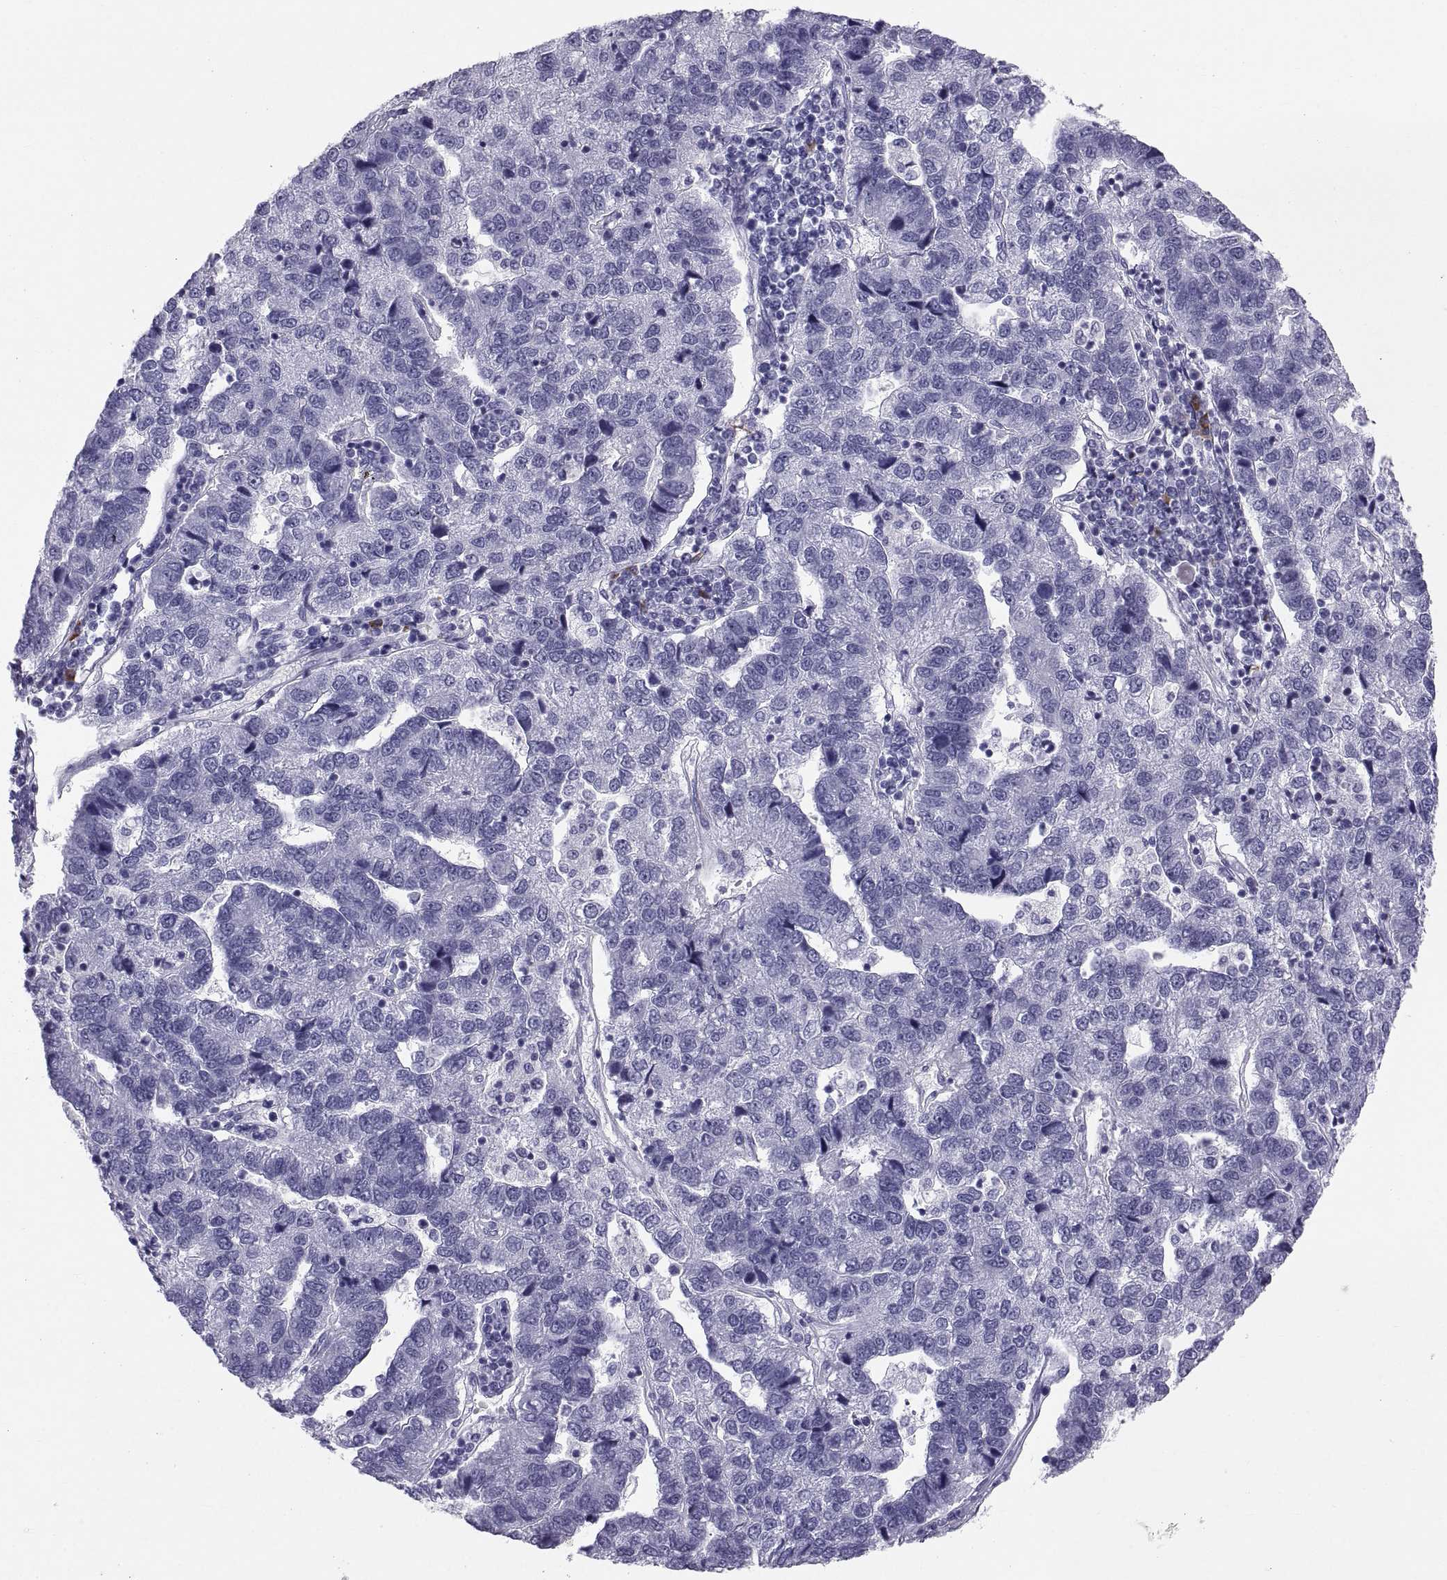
{"staining": {"intensity": "negative", "quantity": "none", "location": "none"}, "tissue": "pancreatic cancer", "cell_type": "Tumor cells", "image_type": "cancer", "snomed": [{"axis": "morphology", "description": "Adenocarcinoma, NOS"}, {"axis": "topography", "description": "Pancreas"}], "caption": "Human adenocarcinoma (pancreatic) stained for a protein using IHC exhibits no positivity in tumor cells.", "gene": "CT47A10", "patient": {"sex": "female", "age": 61}}